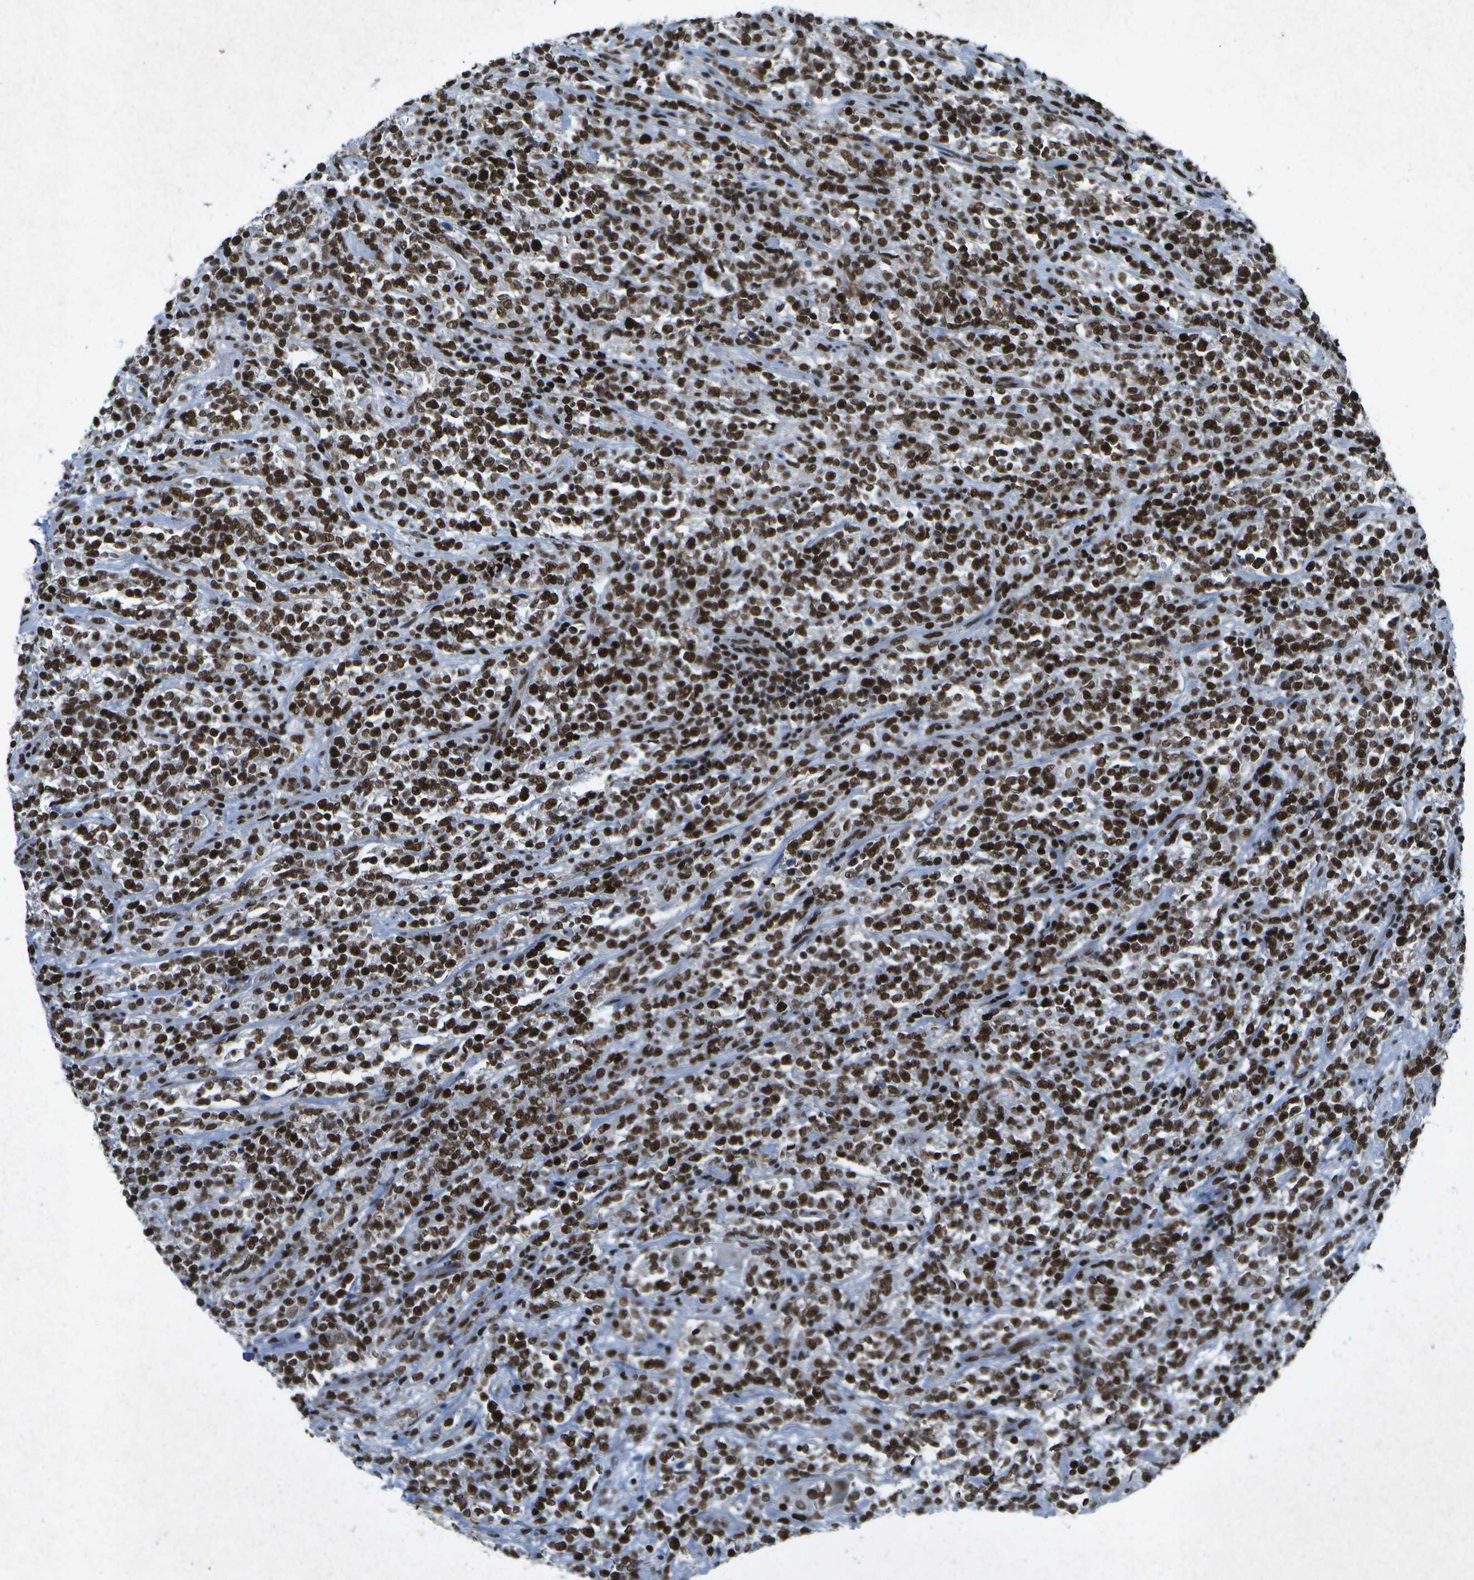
{"staining": {"intensity": "strong", "quantity": ">75%", "location": "nuclear"}, "tissue": "lymphoma", "cell_type": "Tumor cells", "image_type": "cancer", "snomed": [{"axis": "morphology", "description": "Malignant lymphoma, non-Hodgkin's type, High grade"}, {"axis": "topography", "description": "Soft tissue"}], "caption": "High-grade malignant lymphoma, non-Hodgkin's type stained for a protein (brown) demonstrates strong nuclear positive positivity in approximately >75% of tumor cells.", "gene": "MTA2", "patient": {"sex": "male", "age": 18}}